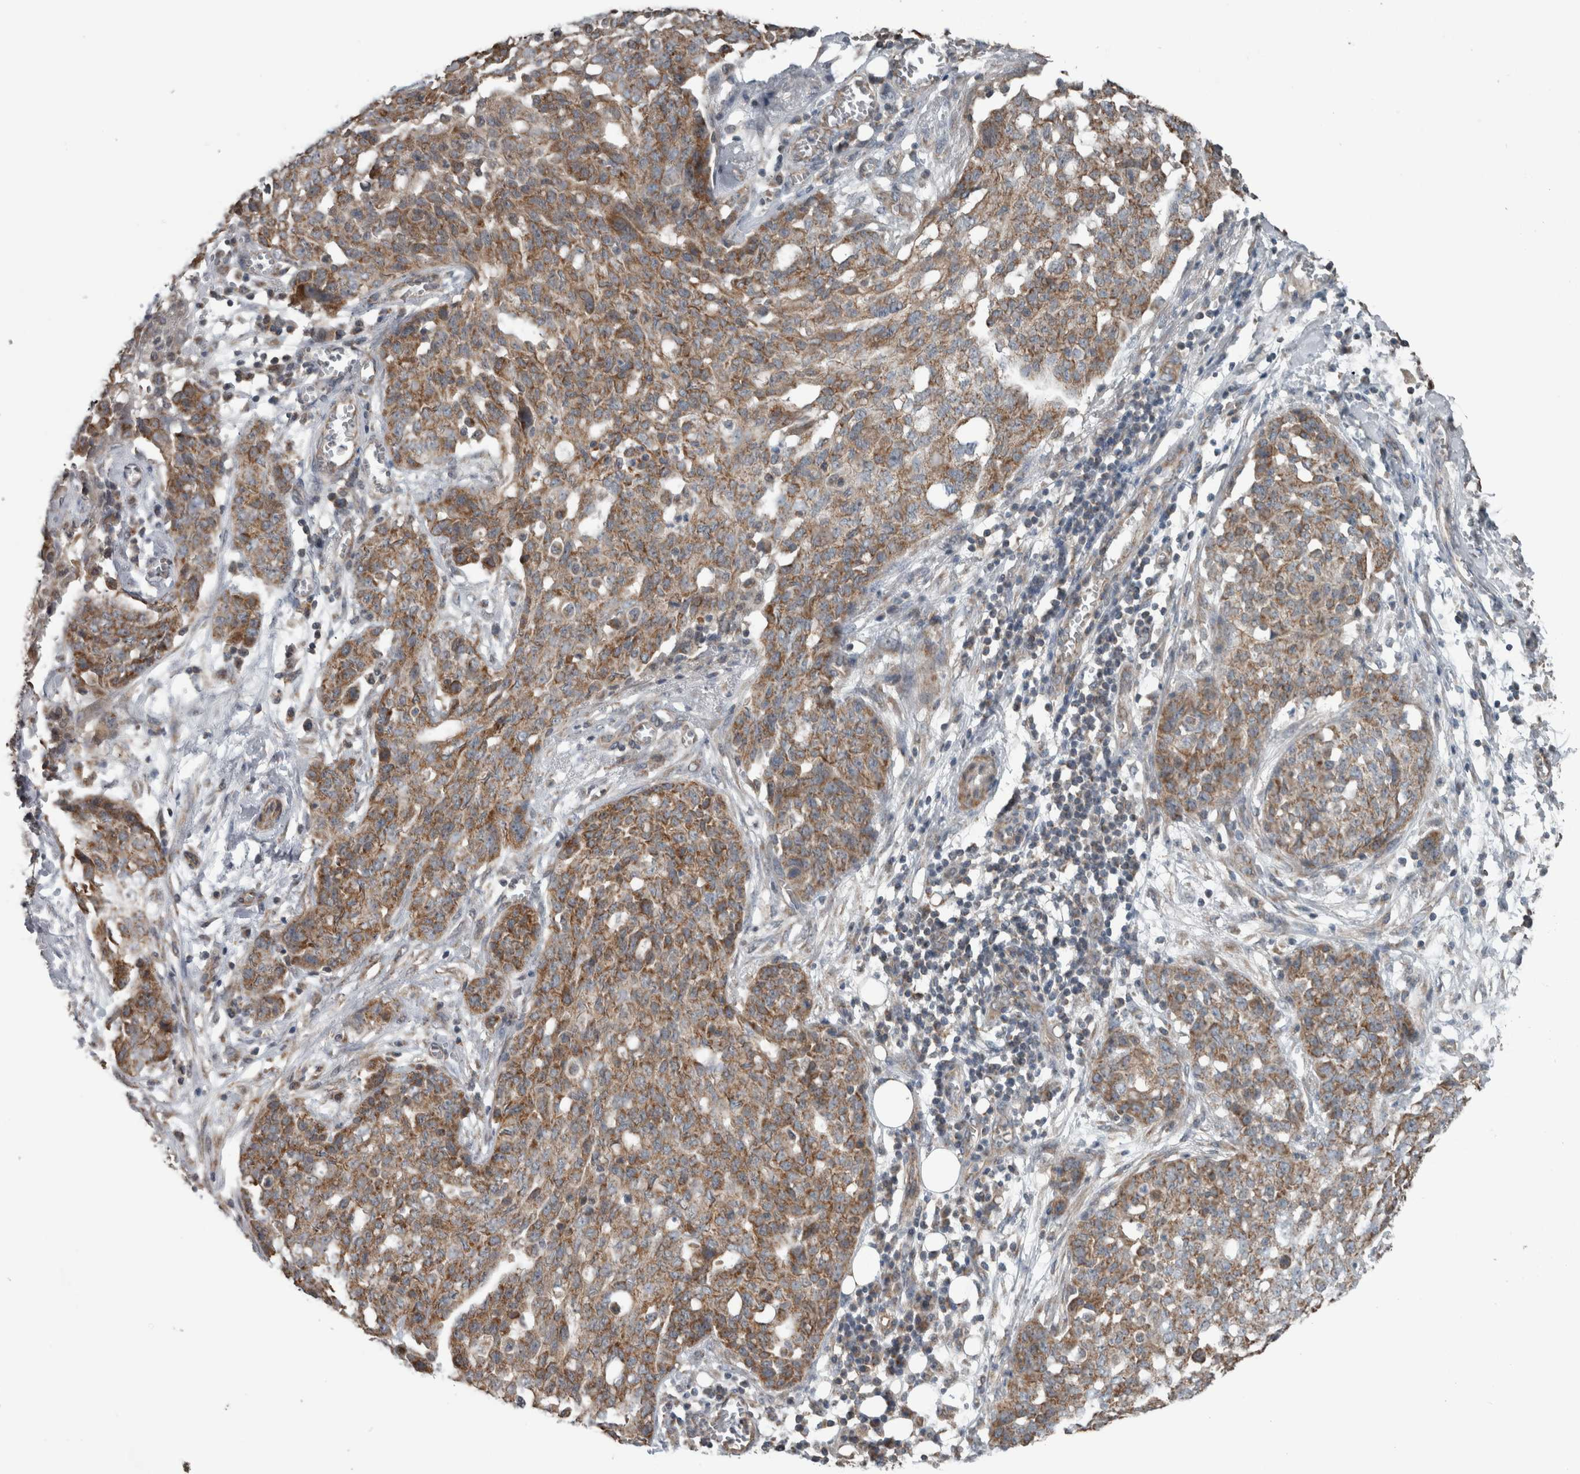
{"staining": {"intensity": "moderate", "quantity": ">75%", "location": "cytoplasmic/membranous"}, "tissue": "ovarian cancer", "cell_type": "Tumor cells", "image_type": "cancer", "snomed": [{"axis": "morphology", "description": "Cystadenocarcinoma, serous, NOS"}, {"axis": "topography", "description": "Soft tissue"}, {"axis": "topography", "description": "Ovary"}], "caption": "Immunohistochemical staining of ovarian serous cystadenocarcinoma exhibits medium levels of moderate cytoplasmic/membranous staining in about >75% of tumor cells.", "gene": "ARMC1", "patient": {"sex": "female", "age": 57}}